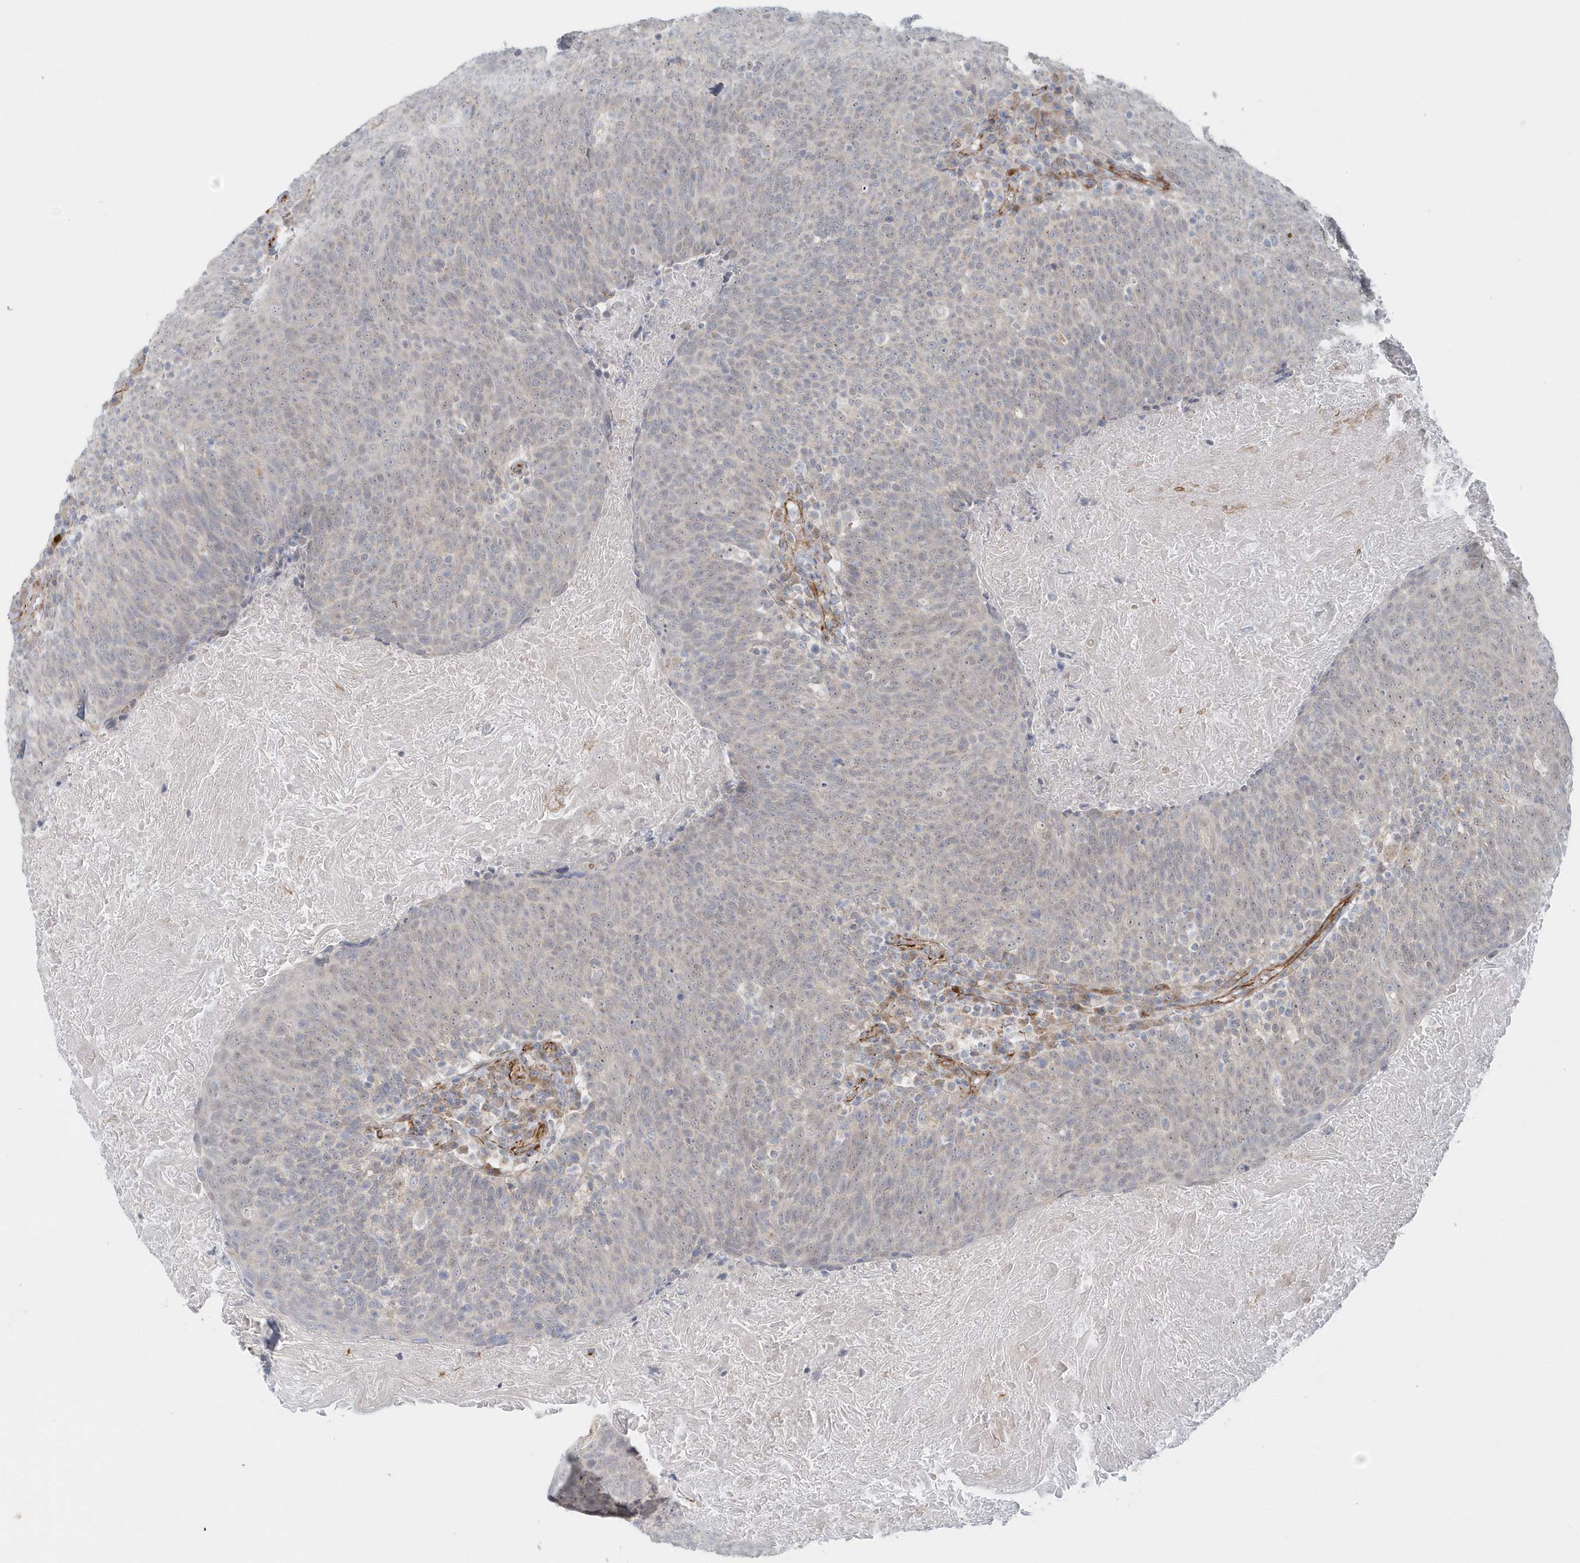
{"staining": {"intensity": "negative", "quantity": "none", "location": "none"}, "tissue": "head and neck cancer", "cell_type": "Tumor cells", "image_type": "cancer", "snomed": [{"axis": "morphology", "description": "Squamous cell carcinoma, NOS"}, {"axis": "morphology", "description": "Squamous cell carcinoma, metastatic, NOS"}, {"axis": "topography", "description": "Lymph node"}, {"axis": "topography", "description": "Head-Neck"}], "caption": "Tumor cells show no significant protein staining in squamous cell carcinoma (head and neck).", "gene": "GPR152", "patient": {"sex": "male", "age": 62}}